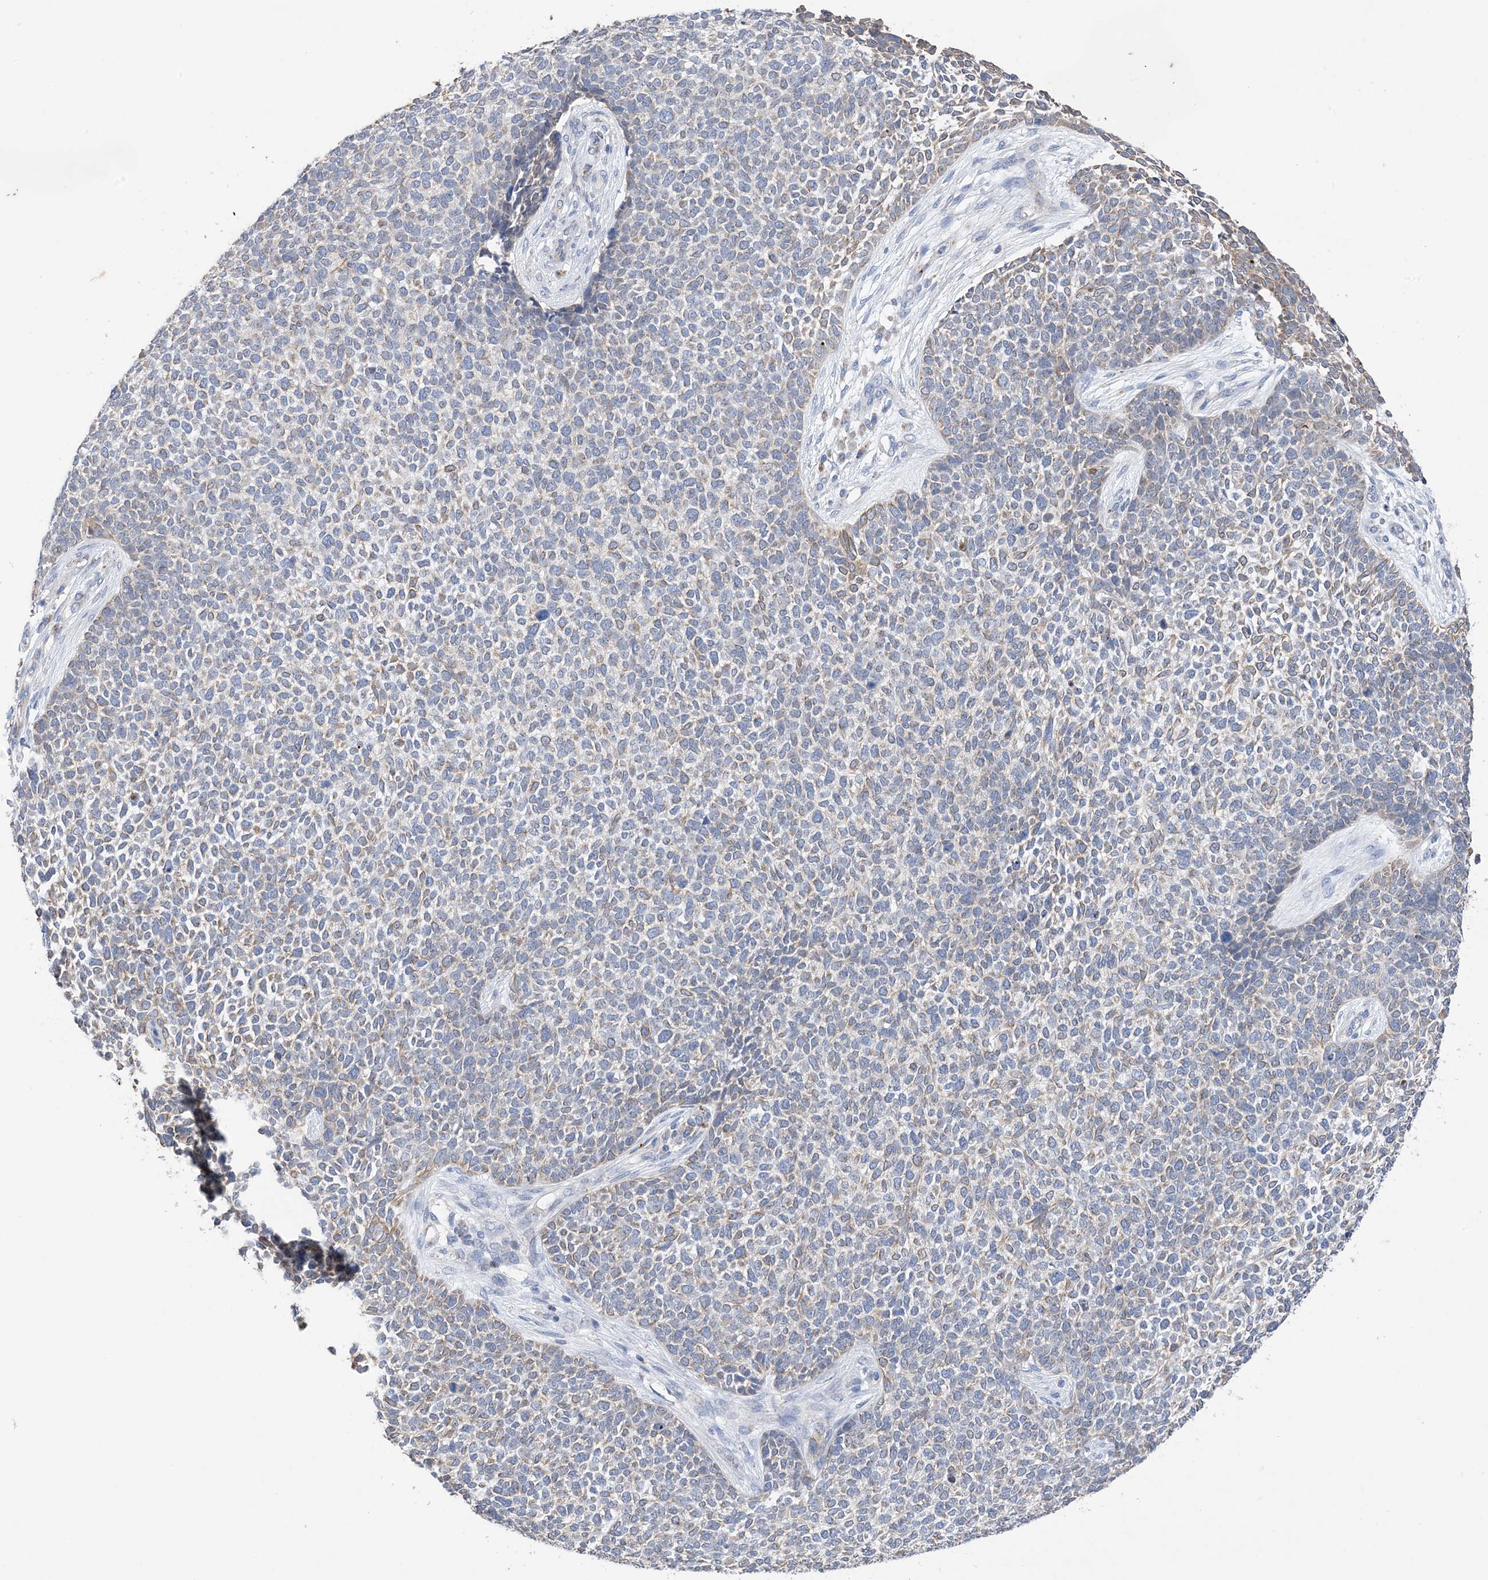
{"staining": {"intensity": "weak", "quantity": "25%-75%", "location": "cytoplasmic/membranous"}, "tissue": "skin cancer", "cell_type": "Tumor cells", "image_type": "cancer", "snomed": [{"axis": "morphology", "description": "Basal cell carcinoma"}, {"axis": "topography", "description": "Skin"}], "caption": "The immunohistochemical stain highlights weak cytoplasmic/membranous staining in tumor cells of skin basal cell carcinoma tissue.", "gene": "PLK4", "patient": {"sex": "female", "age": 84}}